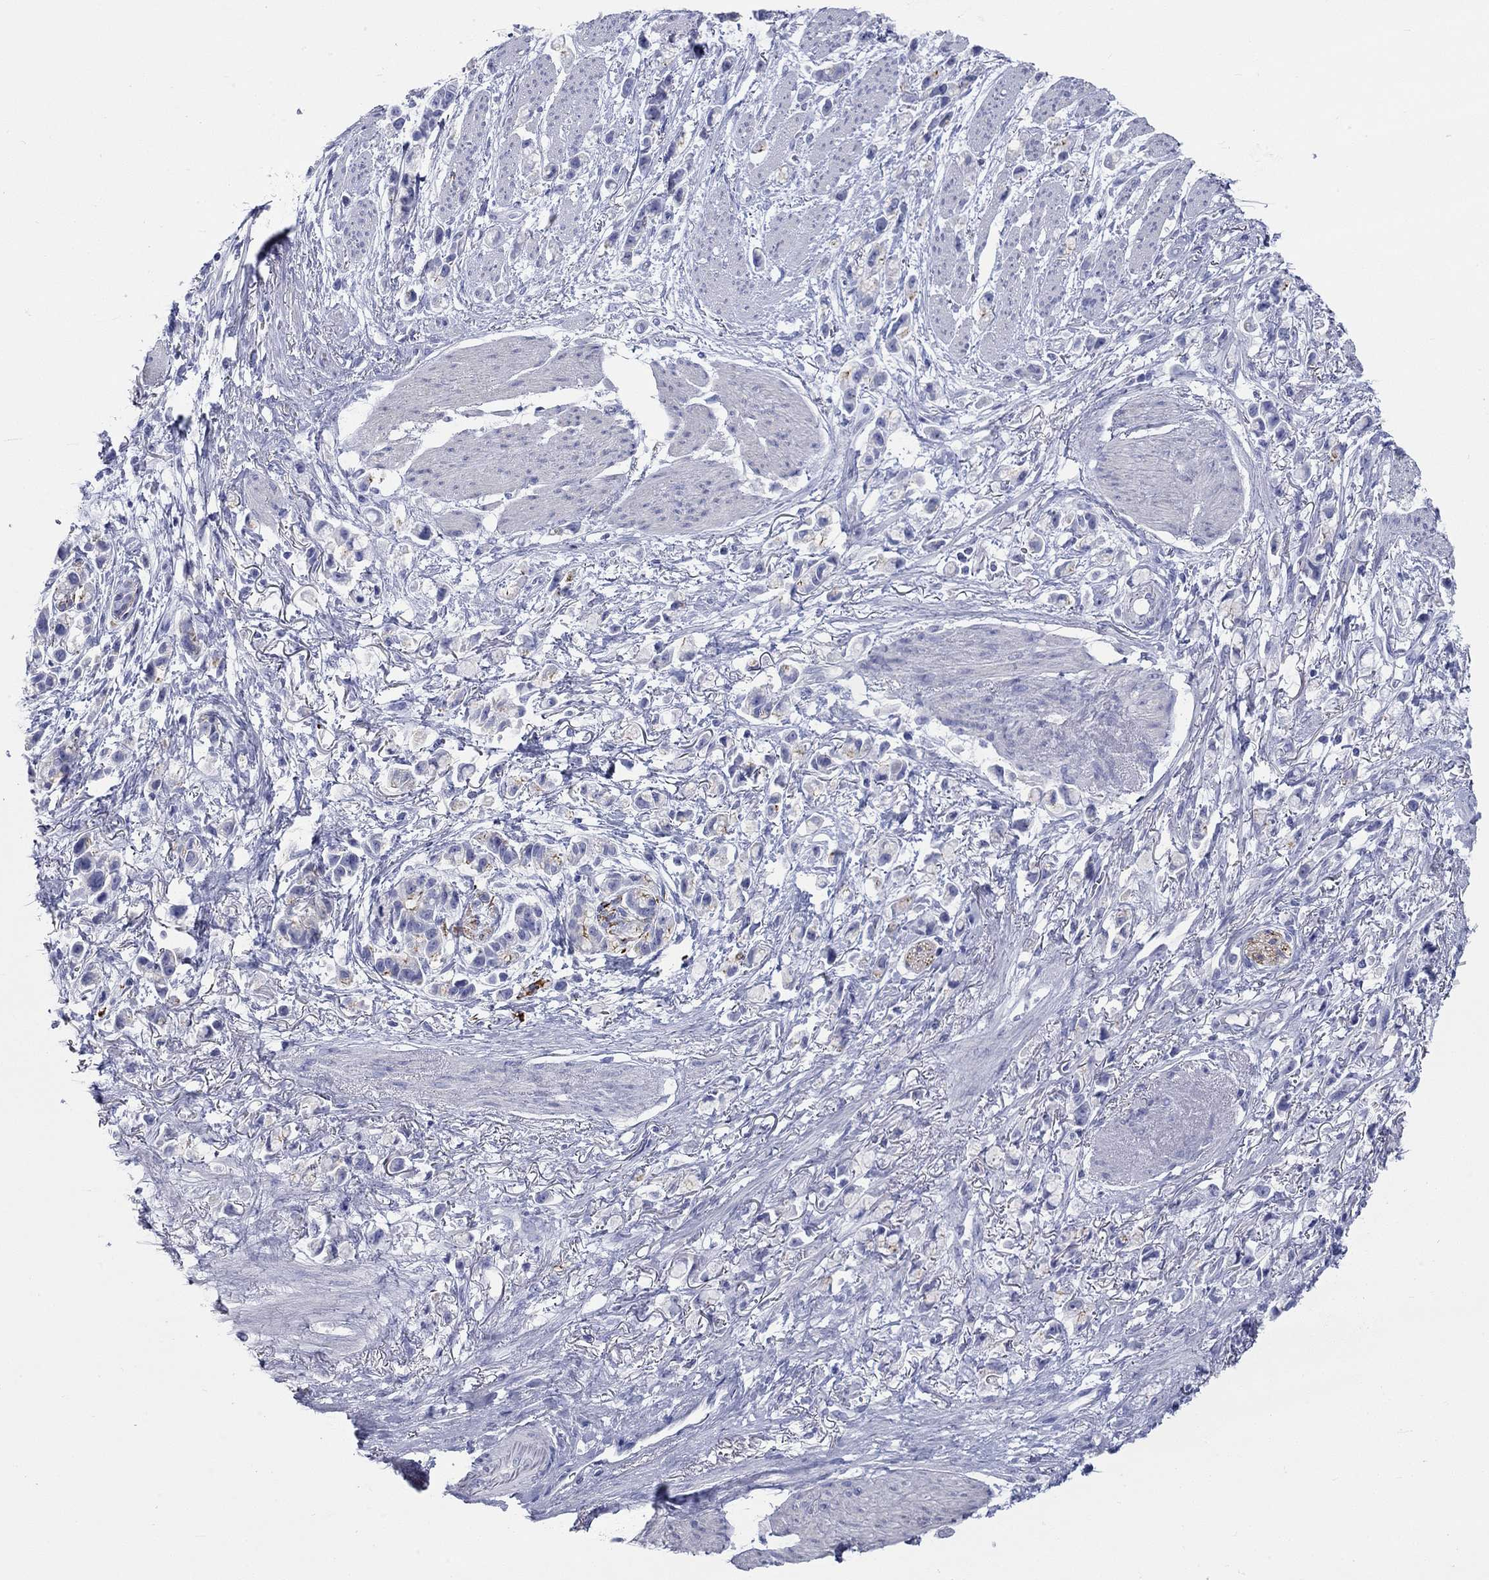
{"staining": {"intensity": "strong", "quantity": "<25%", "location": "cytoplasmic/membranous"}, "tissue": "stomach cancer", "cell_type": "Tumor cells", "image_type": "cancer", "snomed": [{"axis": "morphology", "description": "Adenocarcinoma, NOS"}, {"axis": "topography", "description": "Stomach"}], "caption": "Protein analysis of stomach cancer (adenocarcinoma) tissue reveals strong cytoplasmic/membranous expression in about <25% of tumor cells.", "gene": "SPATA9", "patient": {"sex": "female", "age": 81}}